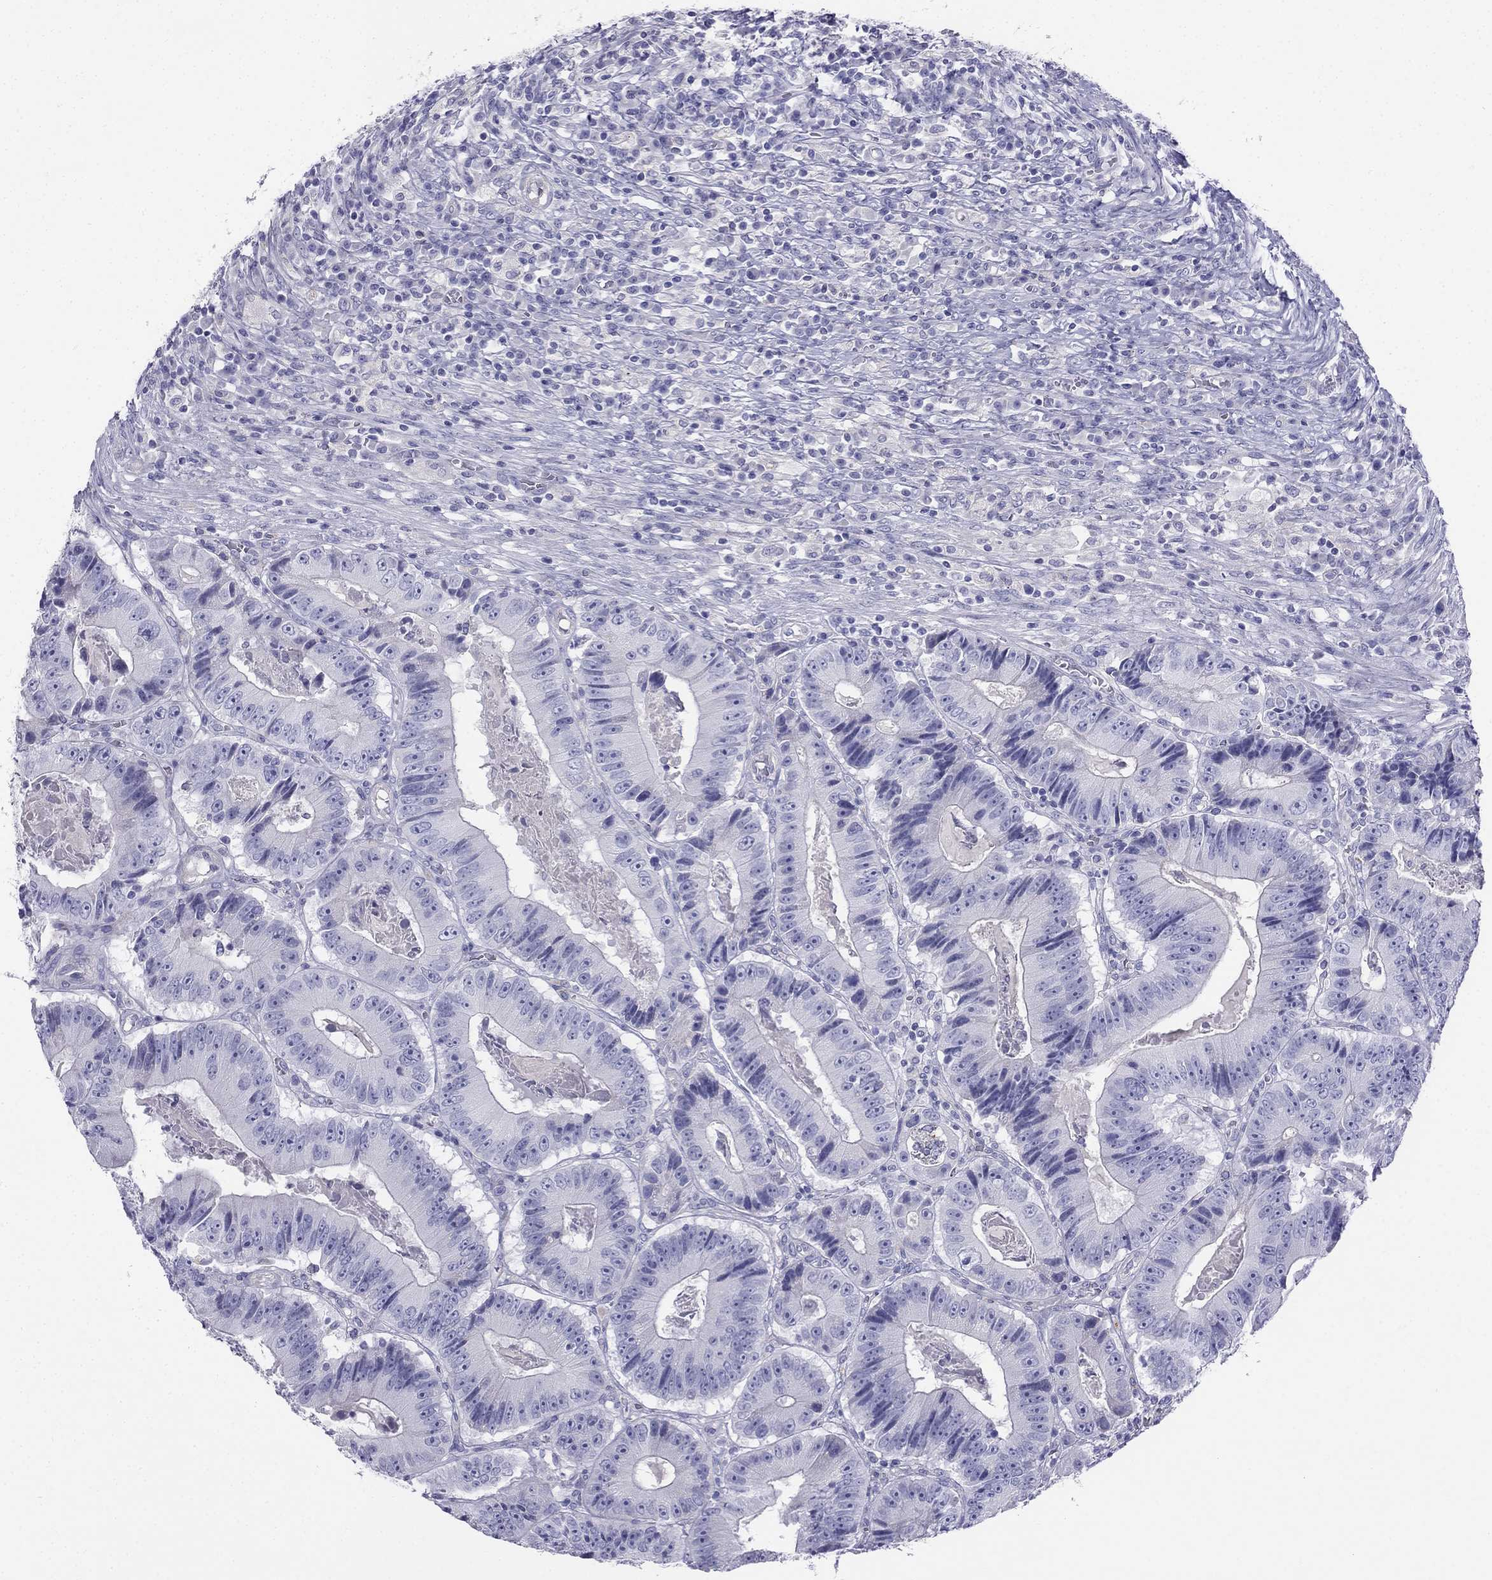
{"staining": {"intensity": "negative", "quantity": "none", "location": "none"}, "tissue": "colorectal cancer", "cell_type": "Tumor cells", "image_type": "cancer", "snomed": [{"axis": "morphology", "description": "Adenocarcinoma, NOS"}, {"axis": "topography", "description": "Colon"}], "caption": "The immunohistochemistry (IHC) photomicrograph has no significant positivity in tumor cells of colorectal cancer tissue.", "gene": "ALOXE3", "patient": {"sex": "female", "age": 86}}